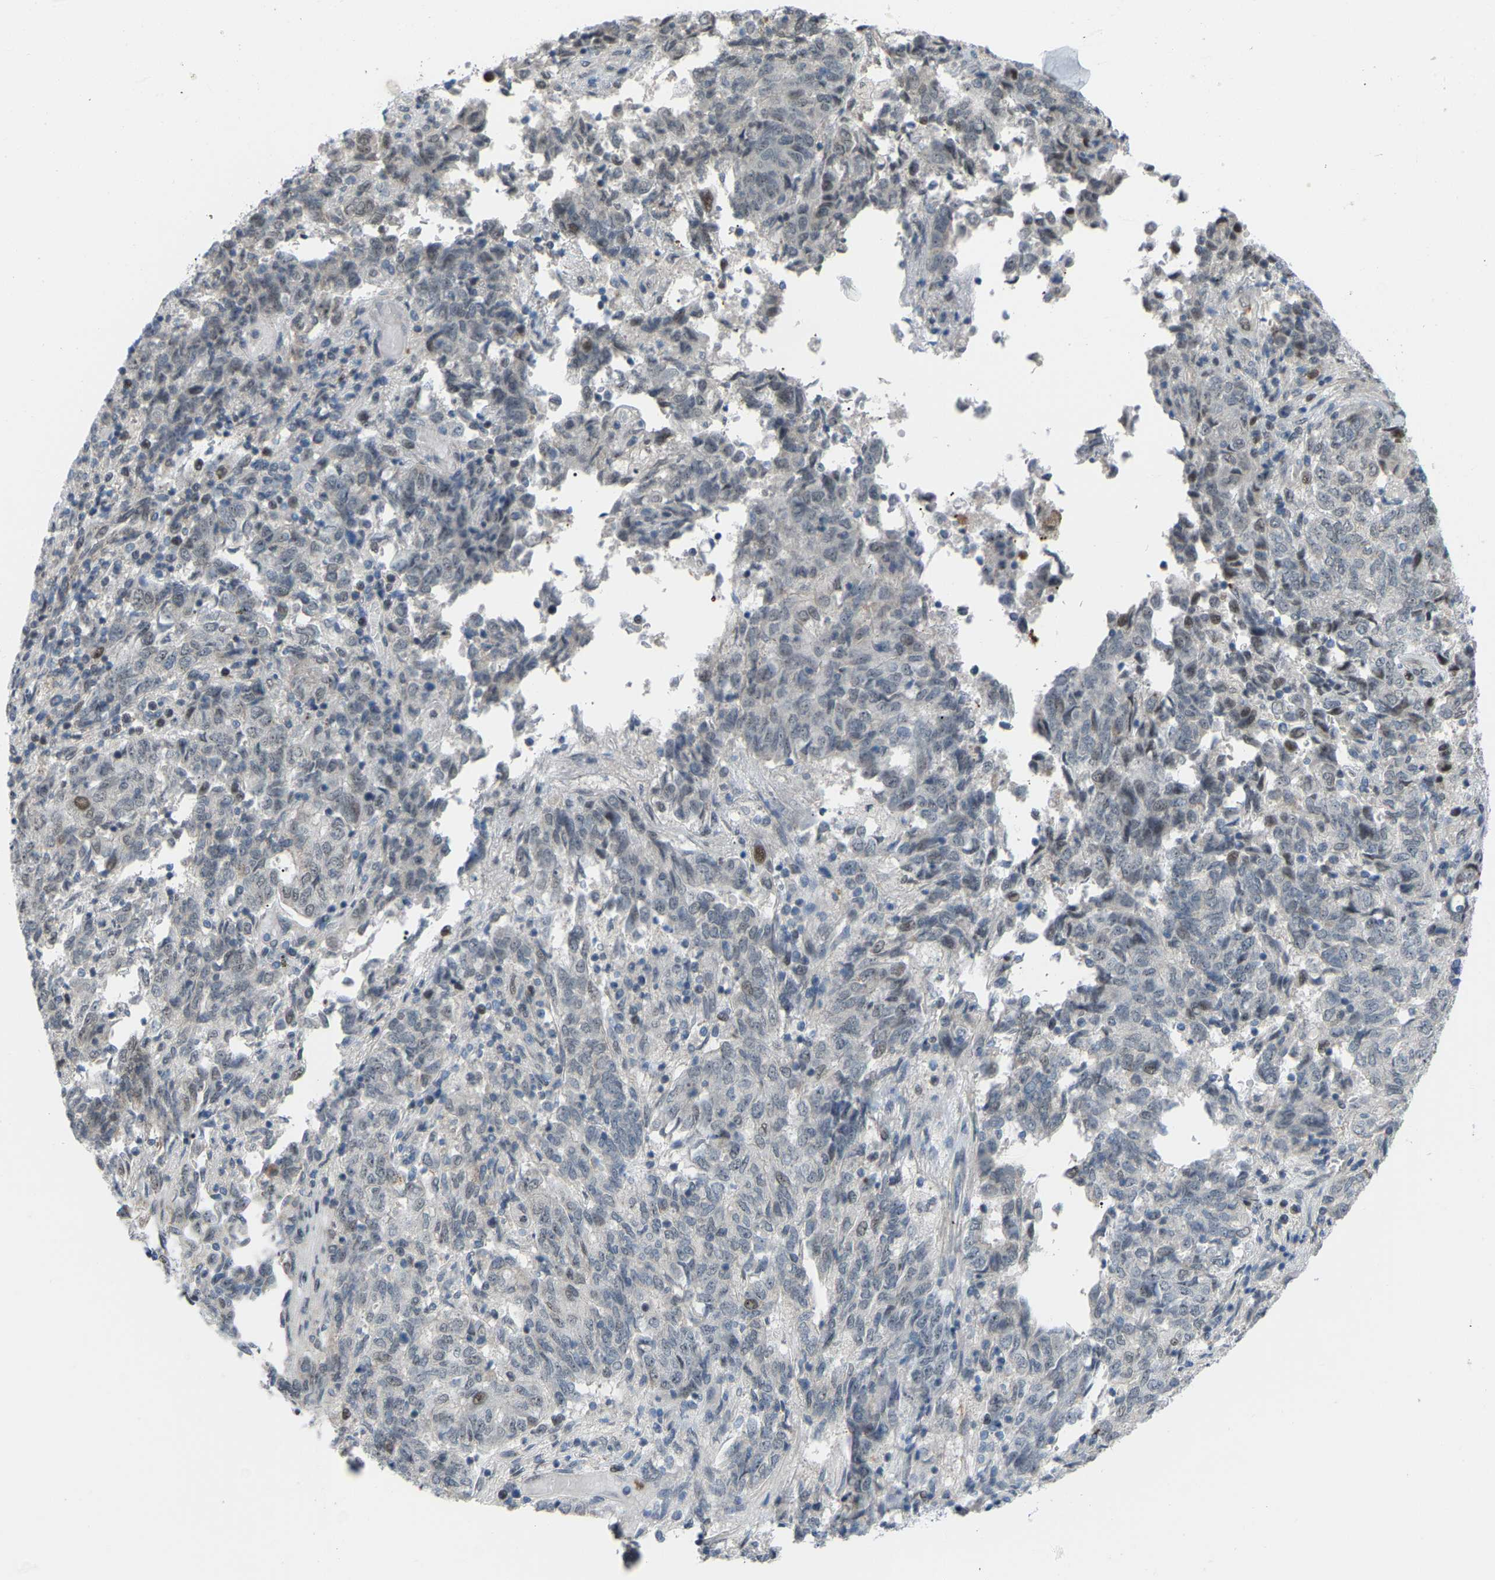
{"staining": {"intensity": "negative", "quantity": "none", "location": "none"}, "tissue": "endometrial cancer", "cell_type": "Tumor cells", "image_type": "cancer", "snomed": [{"axis": "morphology", "description": "Adenocarcinoma, NOS"}, {"axis": "topography", "description": "Endometrium"}], "caption": "The image displays no significant expression in tumor cells of endometrial cancer (adenocarcinoma).", "gene": "CROT", "patient": {"sex": "female", "age": 80}}